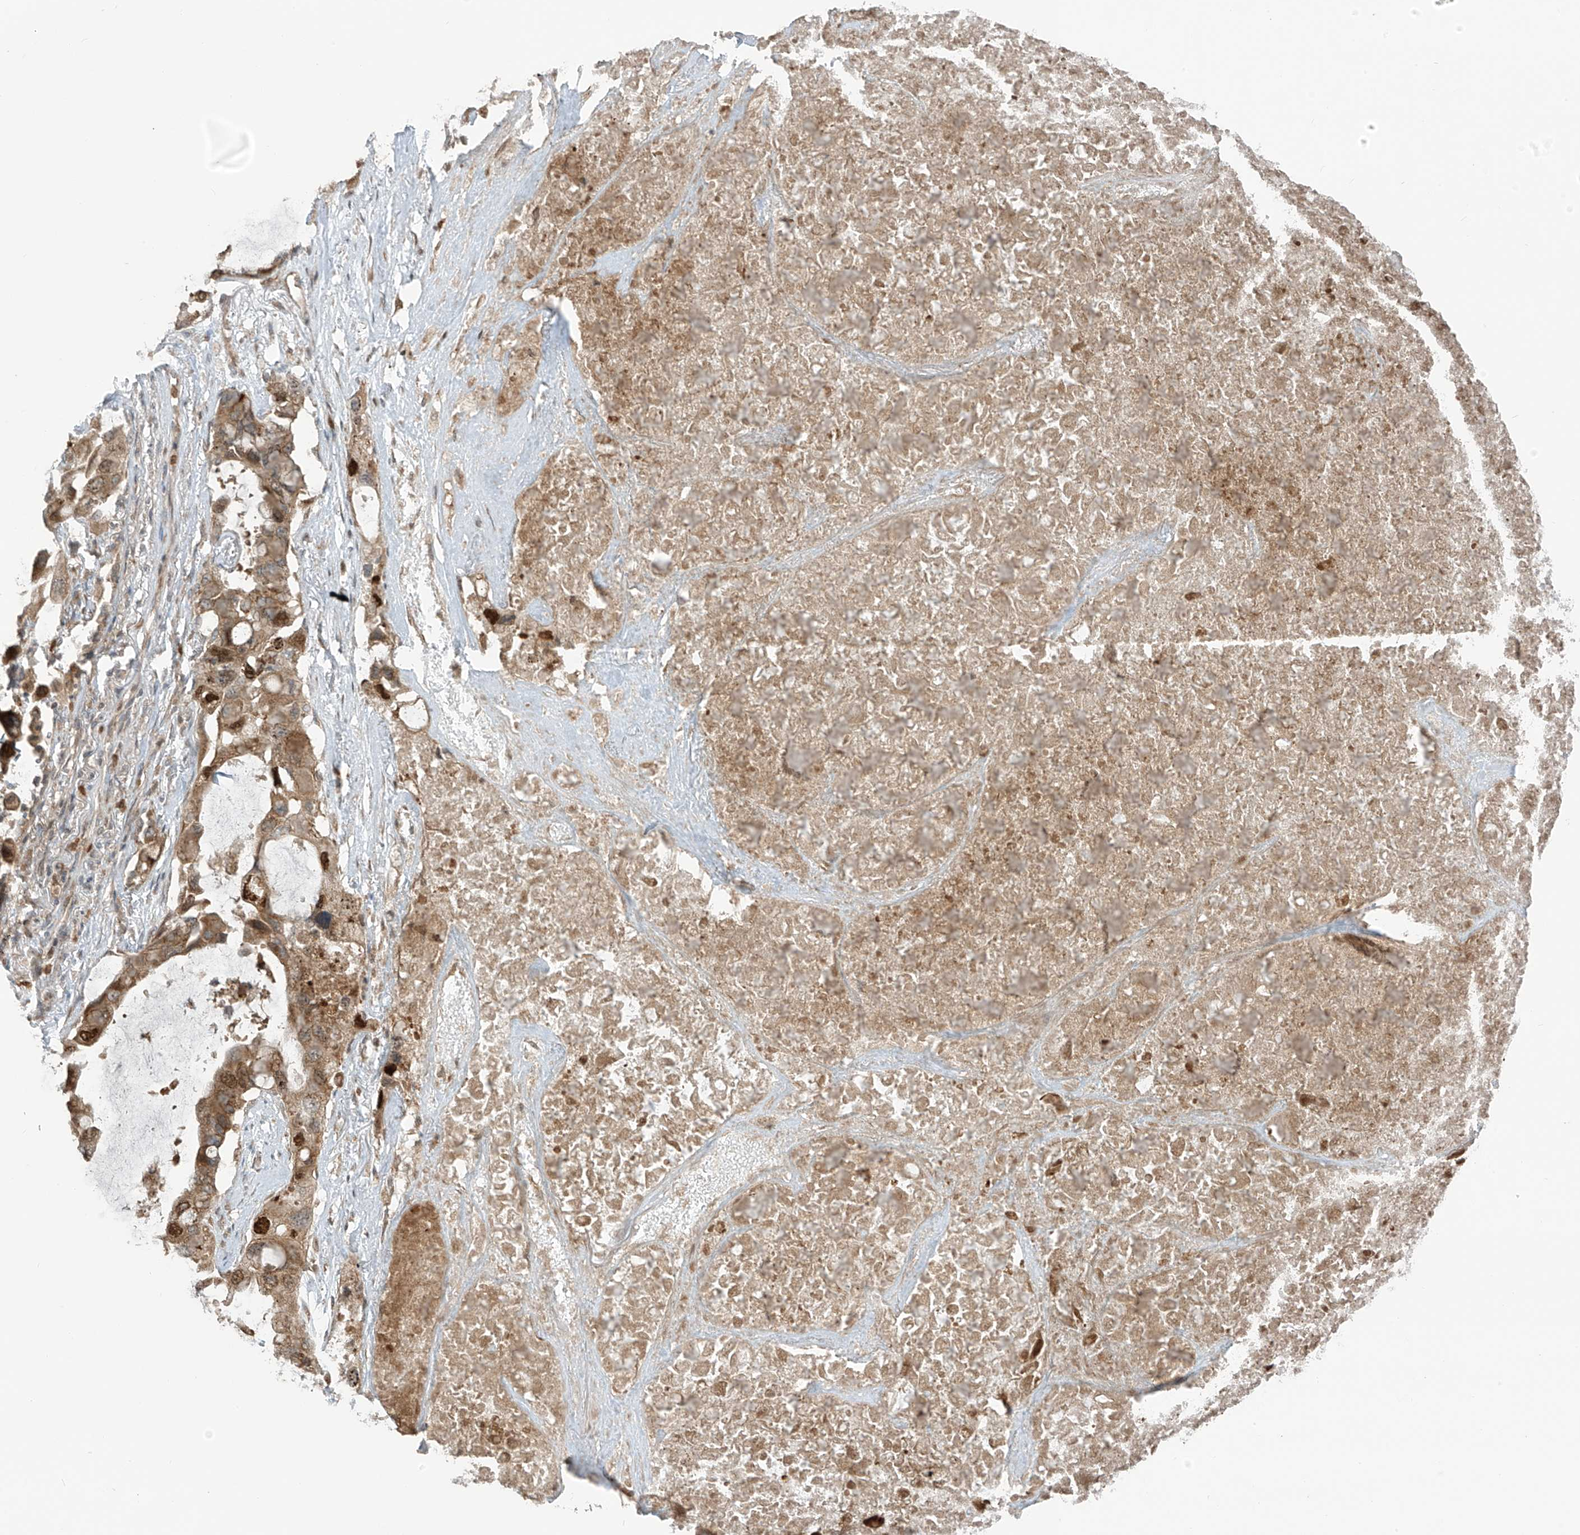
{"staining": {"intensity": "moderate", "quantity": ">75%", "location": "cytoplasmic/membranous,nuclear"}, "tissue": "lung cancer", "cell_type": "Tumor cells", "image_type": "cancer", "snomed": [{"axis": "morphology", "description": "Squamous cell carcinoma, NOS"}, {"axis": "topography", "description": "Lung"}], "caption": "A micrograph of squamous cell carcinoma (lung) stained for a protein reveals moderate cytoplasmic/membranous and nuclear brown staining in tumor cells.", "gene": "PDE11A", "patient": {"sex": "female", "age": 73}}